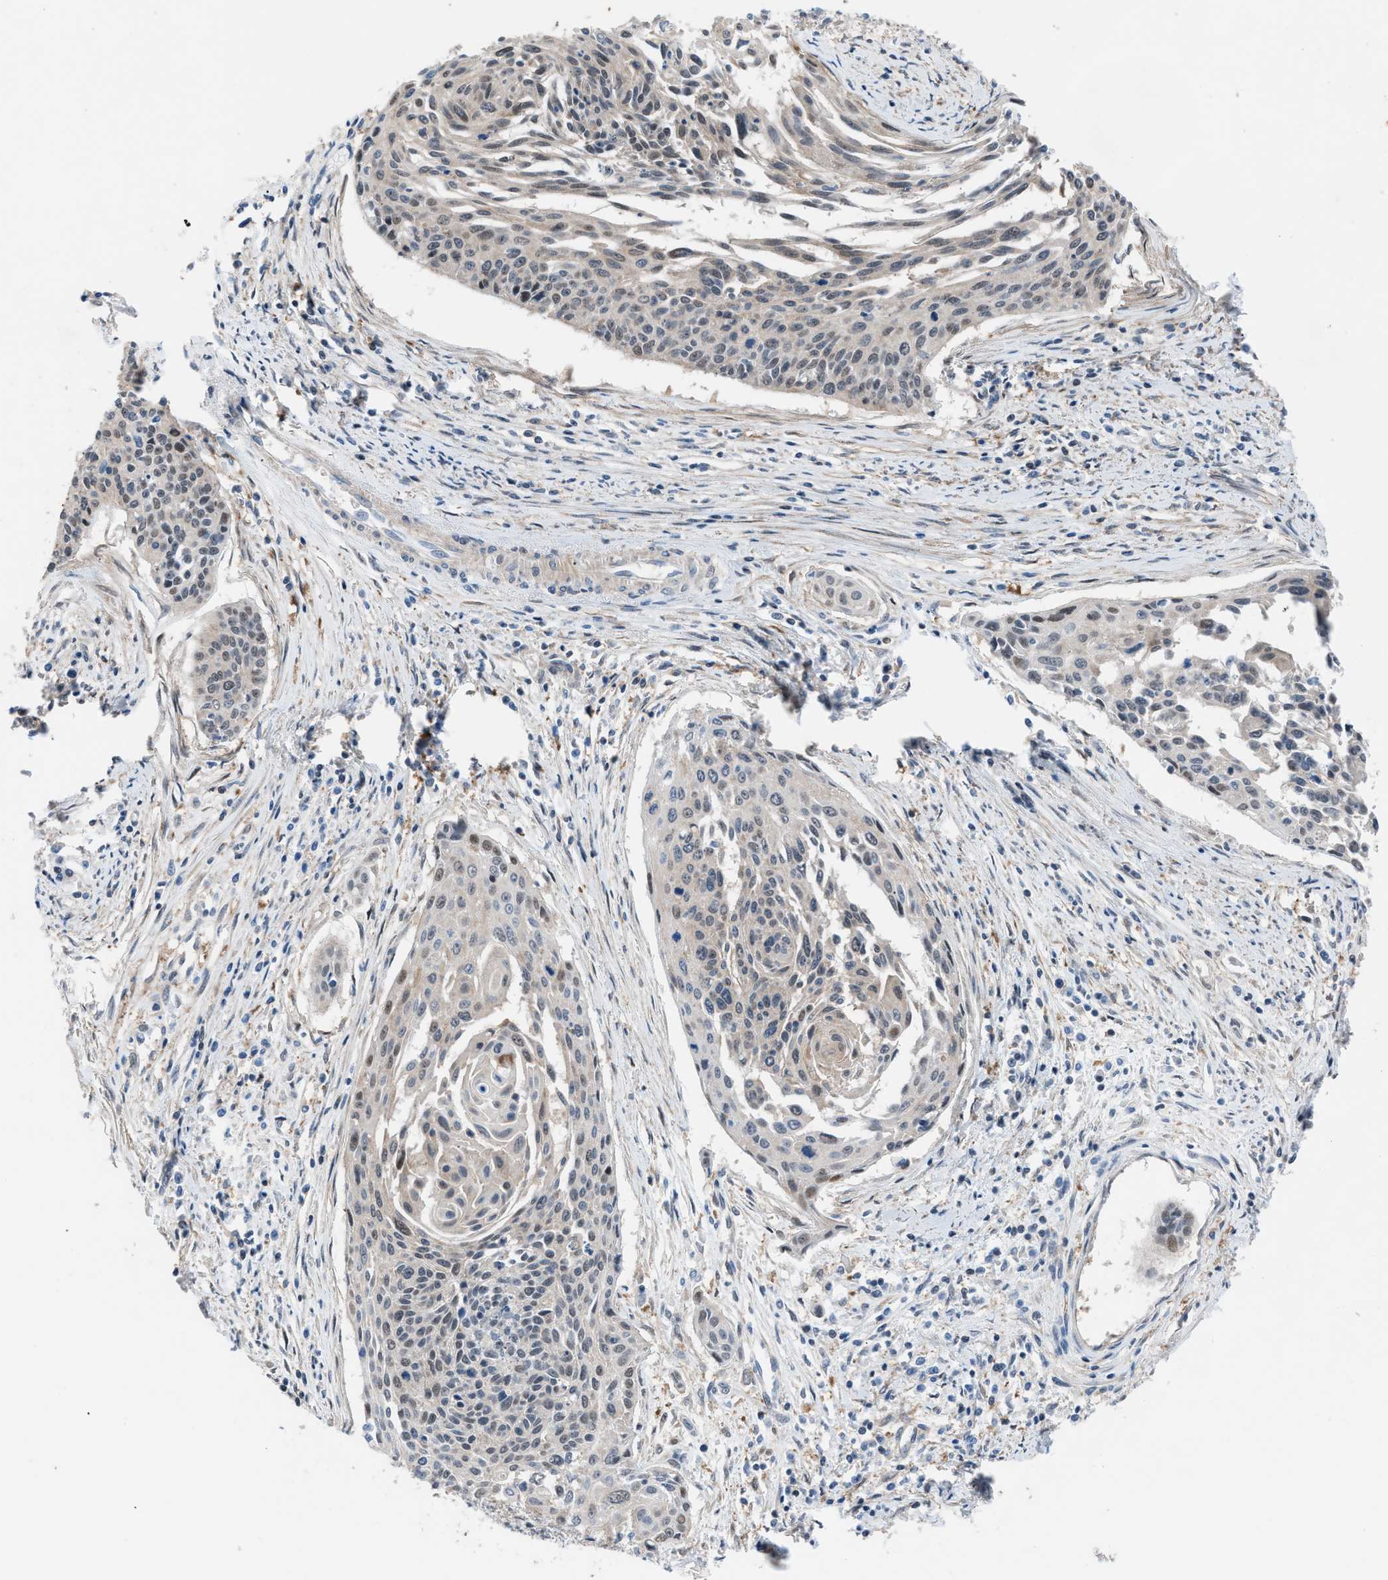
{"staining": {"intensity": "moderate", "quantity": "25%-75%", "location": "cytoplasmic/membranous,nuclear"}, "tissue": "cervical cancer", "cell_type": "Tumor cells", "image_type": "cancer", "snomed": [{"axis": "morphology", "description": "Squamous cell carcinoma, NOS"}, {"axis": "topography", "description": "Cervix"}], "caption": "Immunohistochemistry of human cervical squamous cell carcinoma exhibits medium levels of moderate cytoplasmic/membranous and nuclear positivity in approximately 25%-75% of tumor cells. Immunohistochemistry (ihc) stains the protein in brown and the nuclei are stained blue.", "gene": "TMEM45B", "patient": {"sex": "female", "age": 55}}